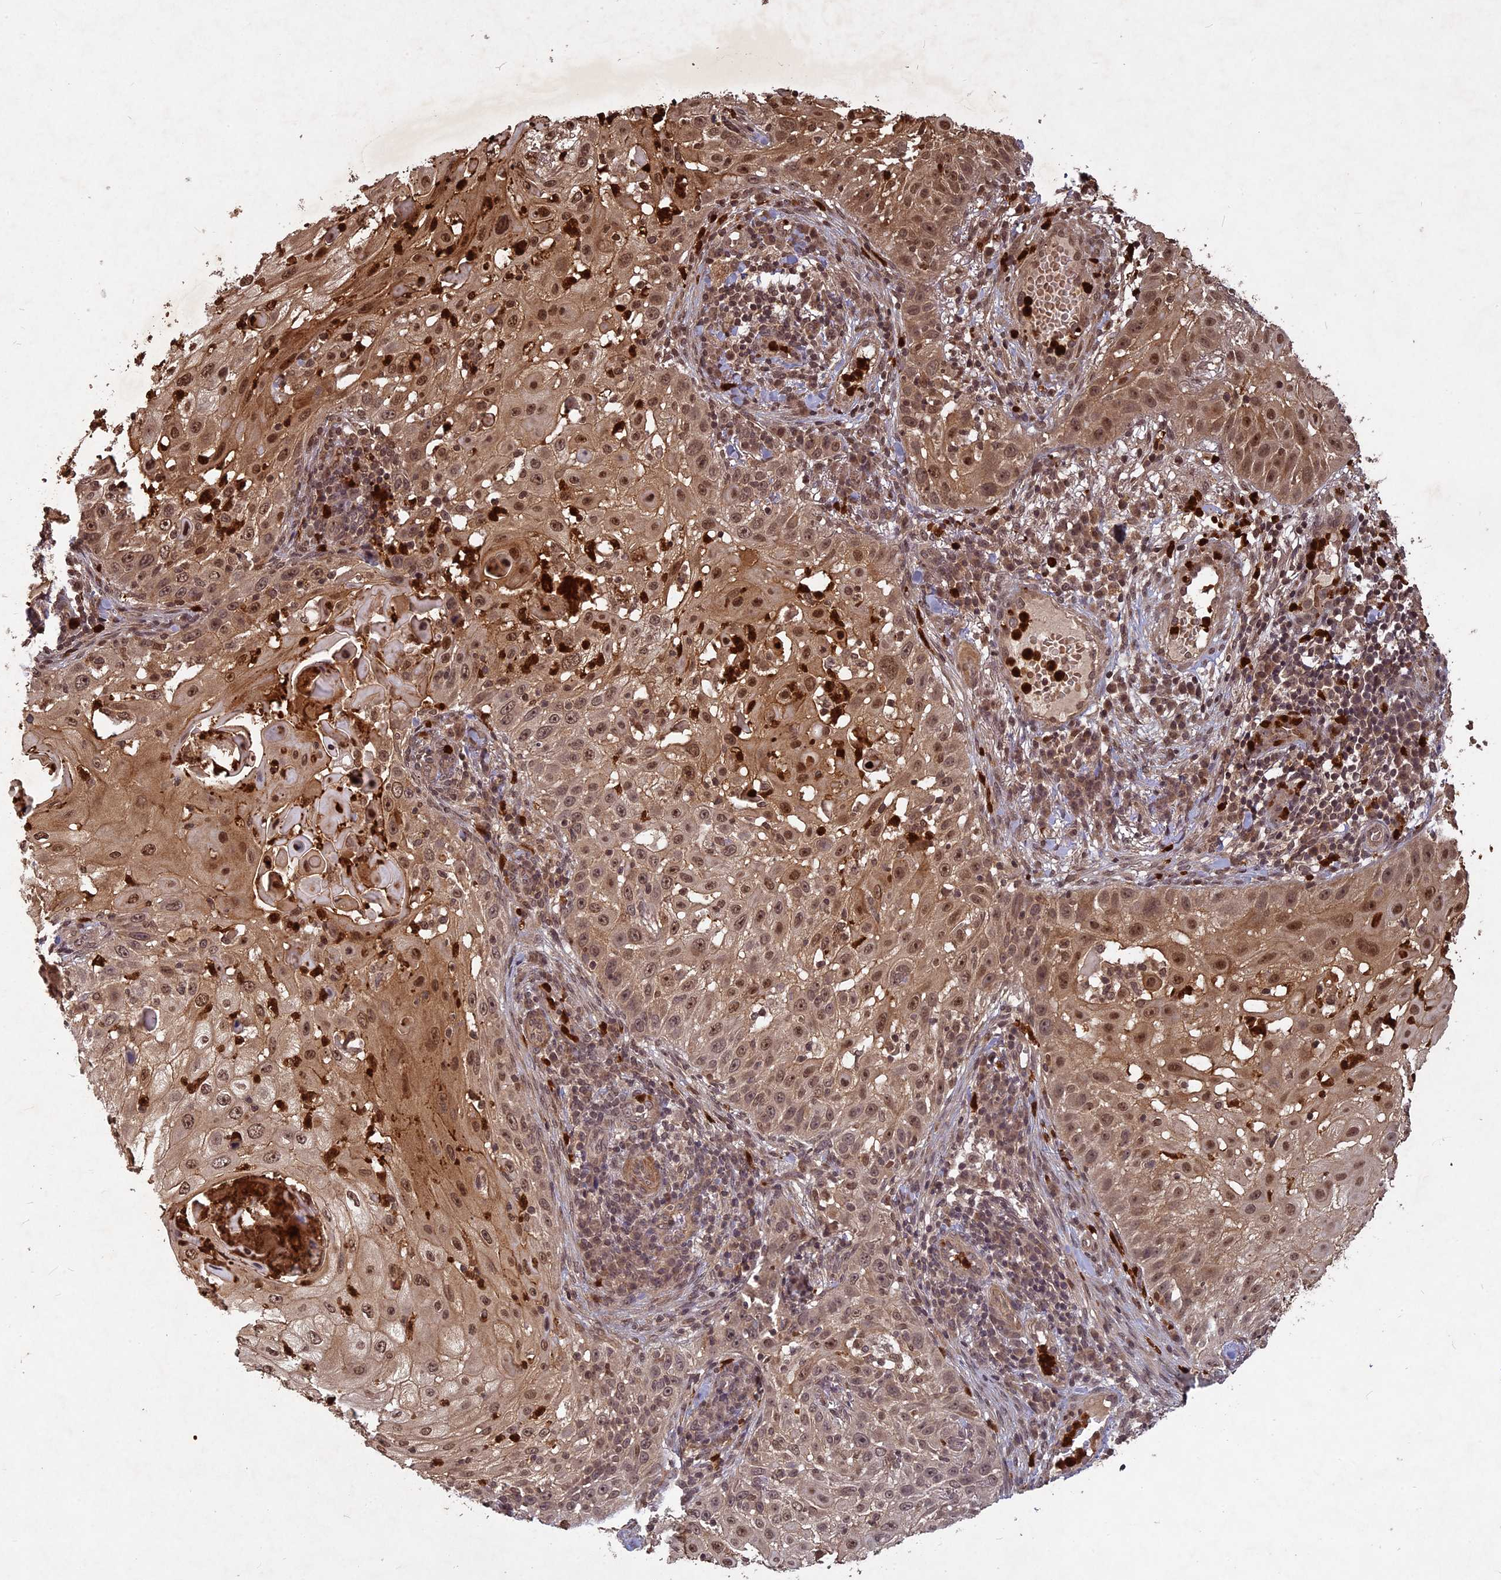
{"staining": {"intensity": "moderate", "quantity": ">75%", "location": "nuclear"}, "tissue": "skin cancer", "cell_type": "Tumor cells", "image_type": "cancer", "snomed": [{"axis": "morphology", "description": "Squamous cell carcinoma, NOS"}, {"axis": "topography", "description": "Skin"}], "caption": "Skin squamous cell carcinoma was stained to show a protein in brown. There is medium levels of moderate nuclear staining in about >75% of tumor cells.", "gene": "SRMS", "patient": {"sex": "female", "age": 44}}